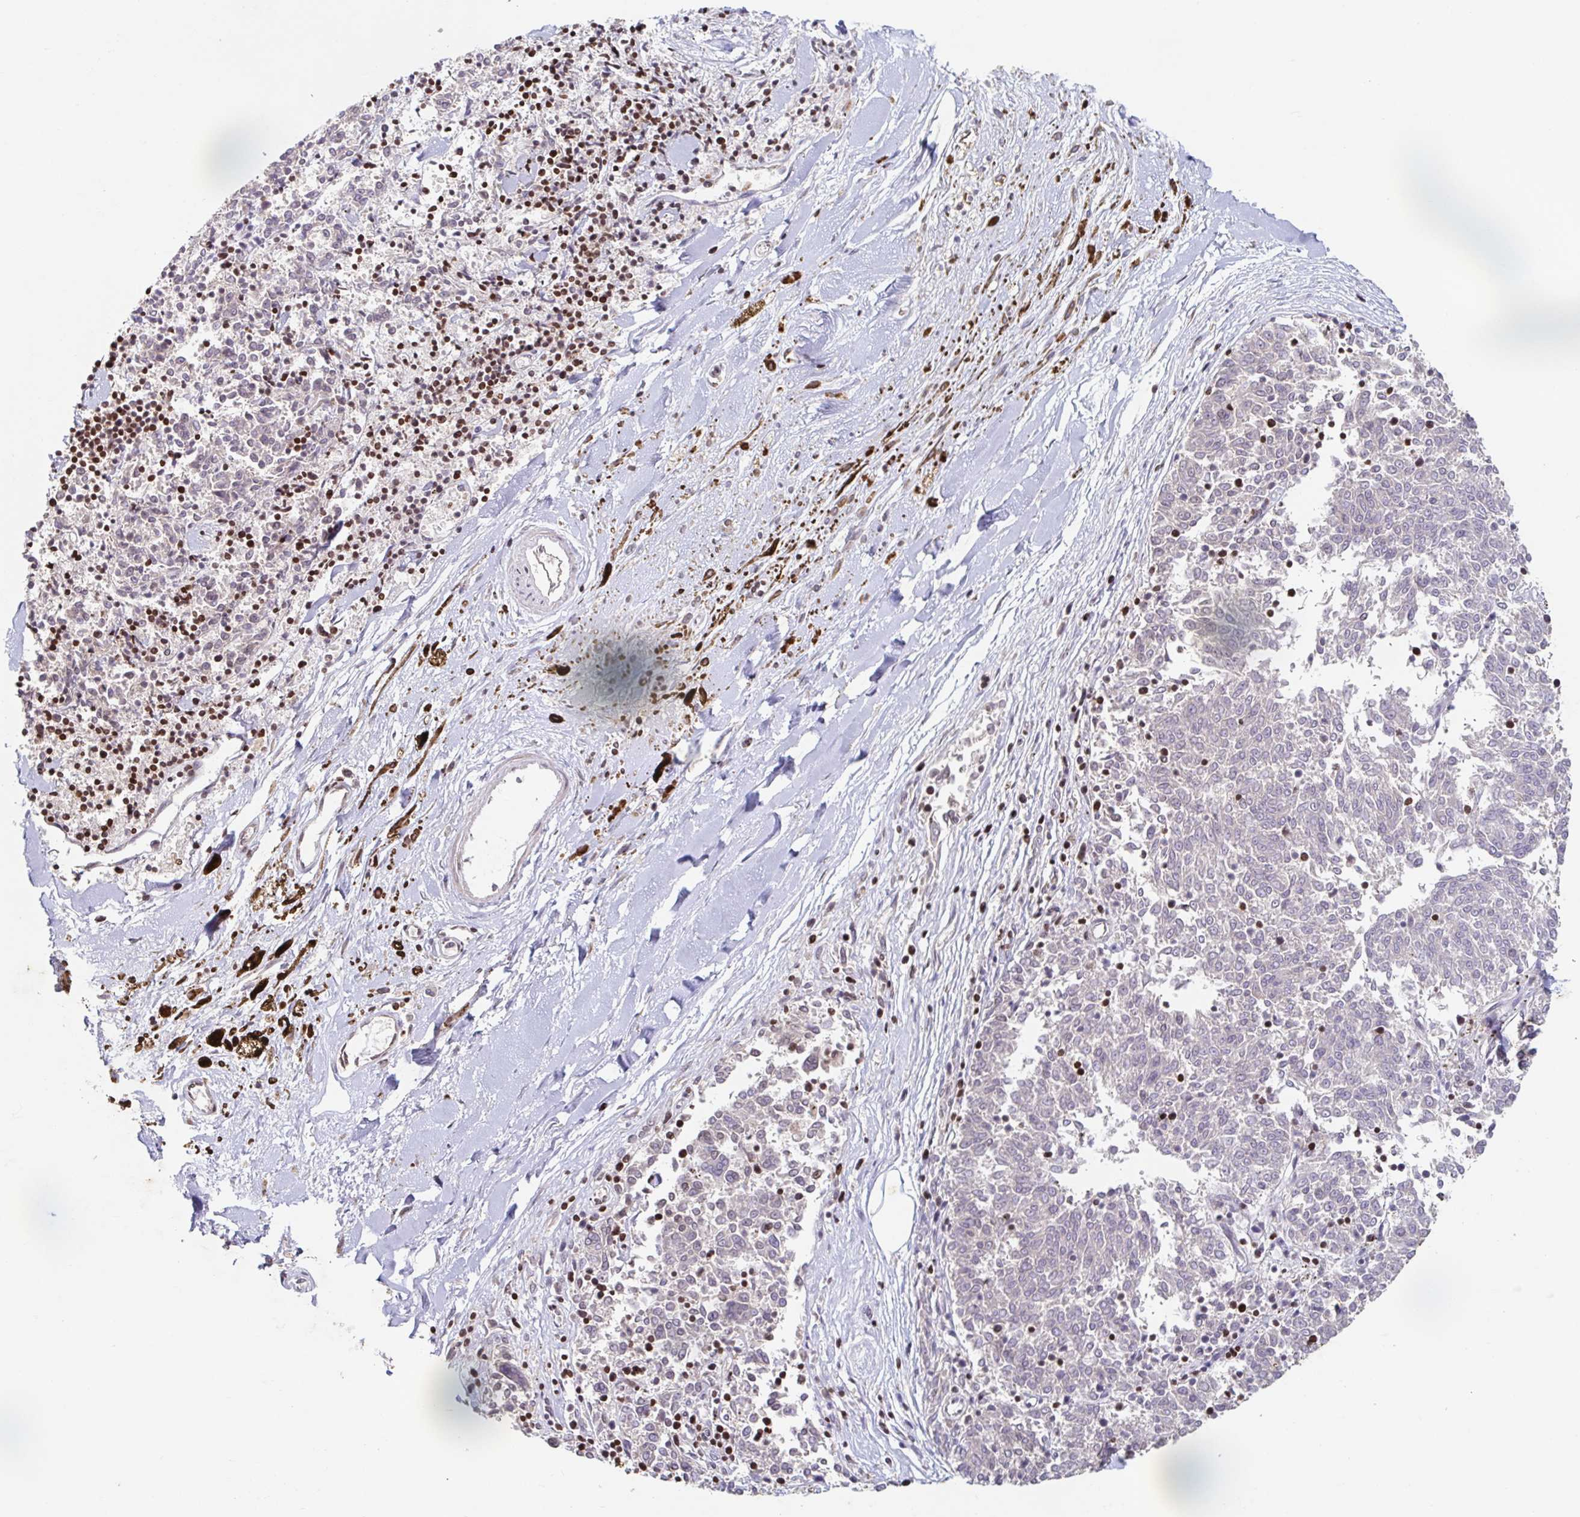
{"staining": {"intensity": "negative", "quantity": "none", "location": "none"}, "tissue": "melanoma", "cell_type": "Tumor cells", "image_type": "cancer", "snomed": [{"axis": "morphology", "description": "Malignant melanoma, NOS"}, {"axis": "topography", "description": "Skin"}], "caption": "An immunohistochemistry histopathology image of malignant melanoma is shown. There is no staining in tumor cells of malignant melanoma.", "gene": "C19orf53", "patient": {"sex": "female", "age": 72}}